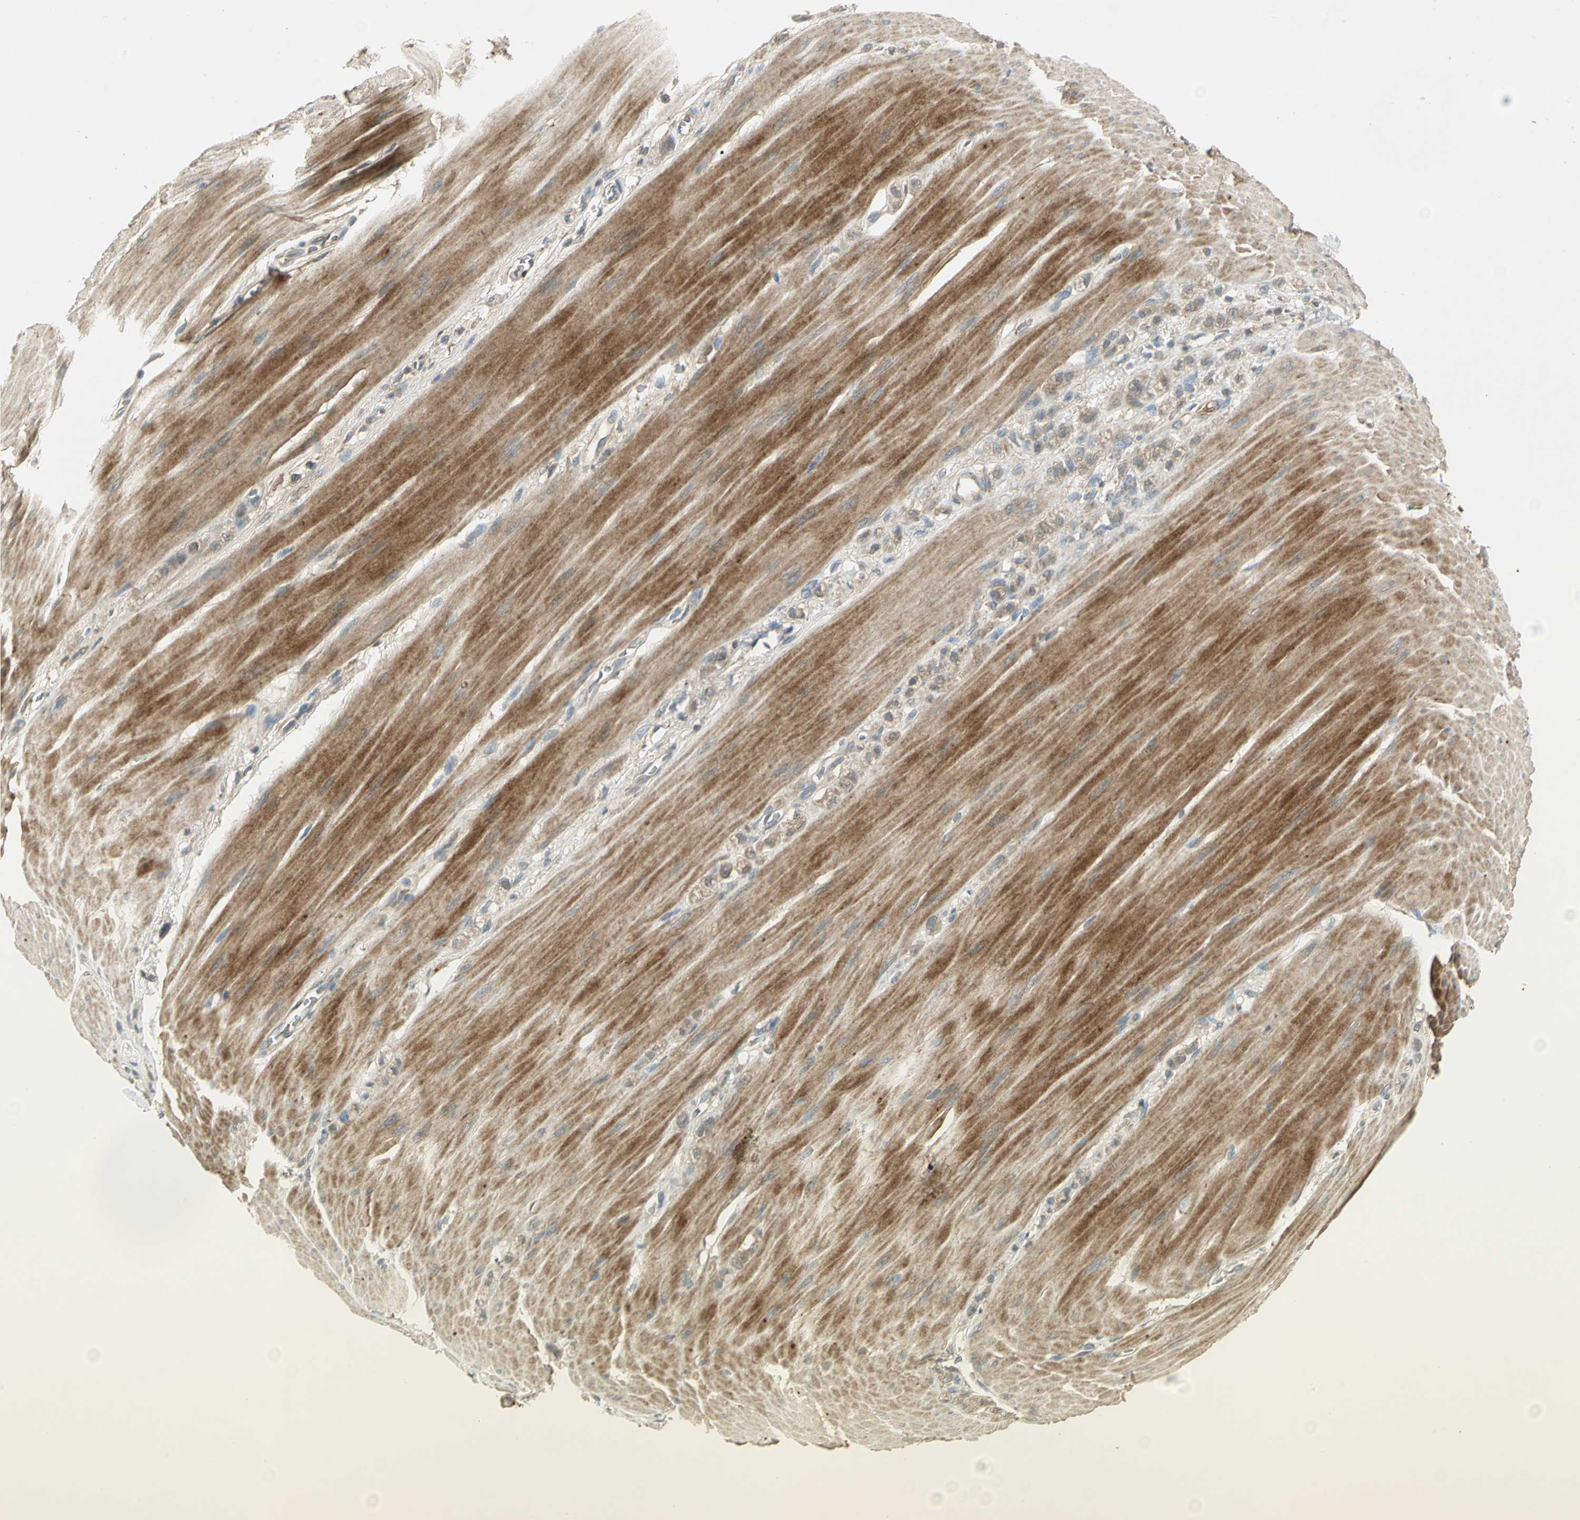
{"staining": {"intensity": "weak", "quantity": ">75%", "location": "cytoplasmic/membranous"}, "tissue": "stomach cancer", "cell_type": "Tumor cells", "image_type": "cancer", "snomed": [{"axis": "morphology", "description": "Adenocarcinoma, NOS"}, {"axis": "topography", "description": "Stomach"}], "caption": "High-power microscopy captured an immunohistochemistry (IHC) photomicrograph of stomach cancer, revealing weak cytoplasmic/membranous staining in about >75% of tumor cells.", "gene": "KEAP1", "patient": {"sex": "male", "age": 82}}